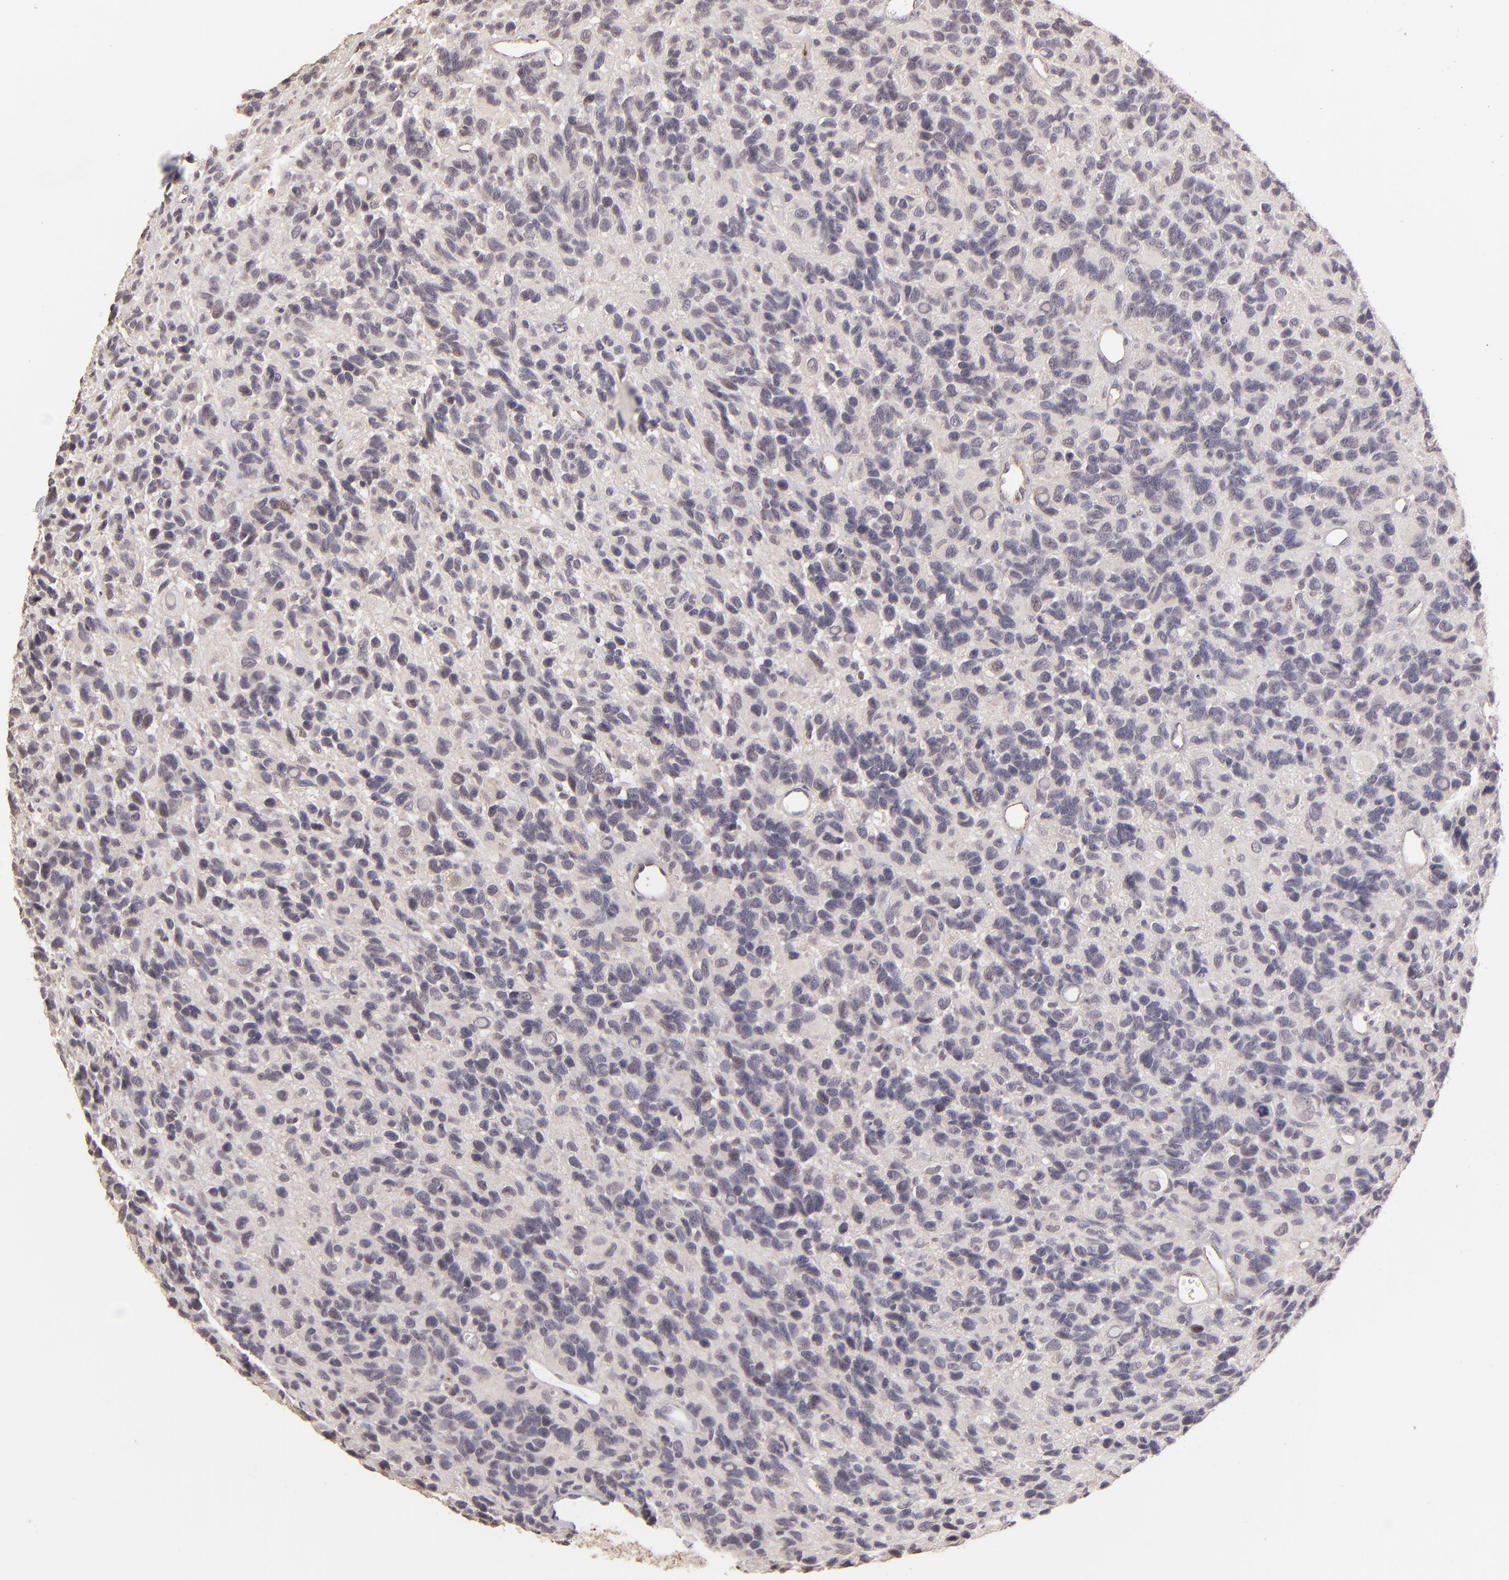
{"staining": {"intensity": "negative", "quantity": "none", "location": "none"}, "tissue": "glioma", "cell_type": "Tumor cells", "image_type": "cancer", "snomed": [{"axis": "morphology", "description": "Glioma, malignant, High grade"}, {"axis": "topography", "description": "Brain"}], "caption": "IHC histopathology image of neoplastic tissue: human glioma stained with DAB (3,3'-diaminobenzidine) shows no significant protein positivity in tumor cells.", "gene": "CLDN1", "patient": {"sex": "male", "age": 77}}